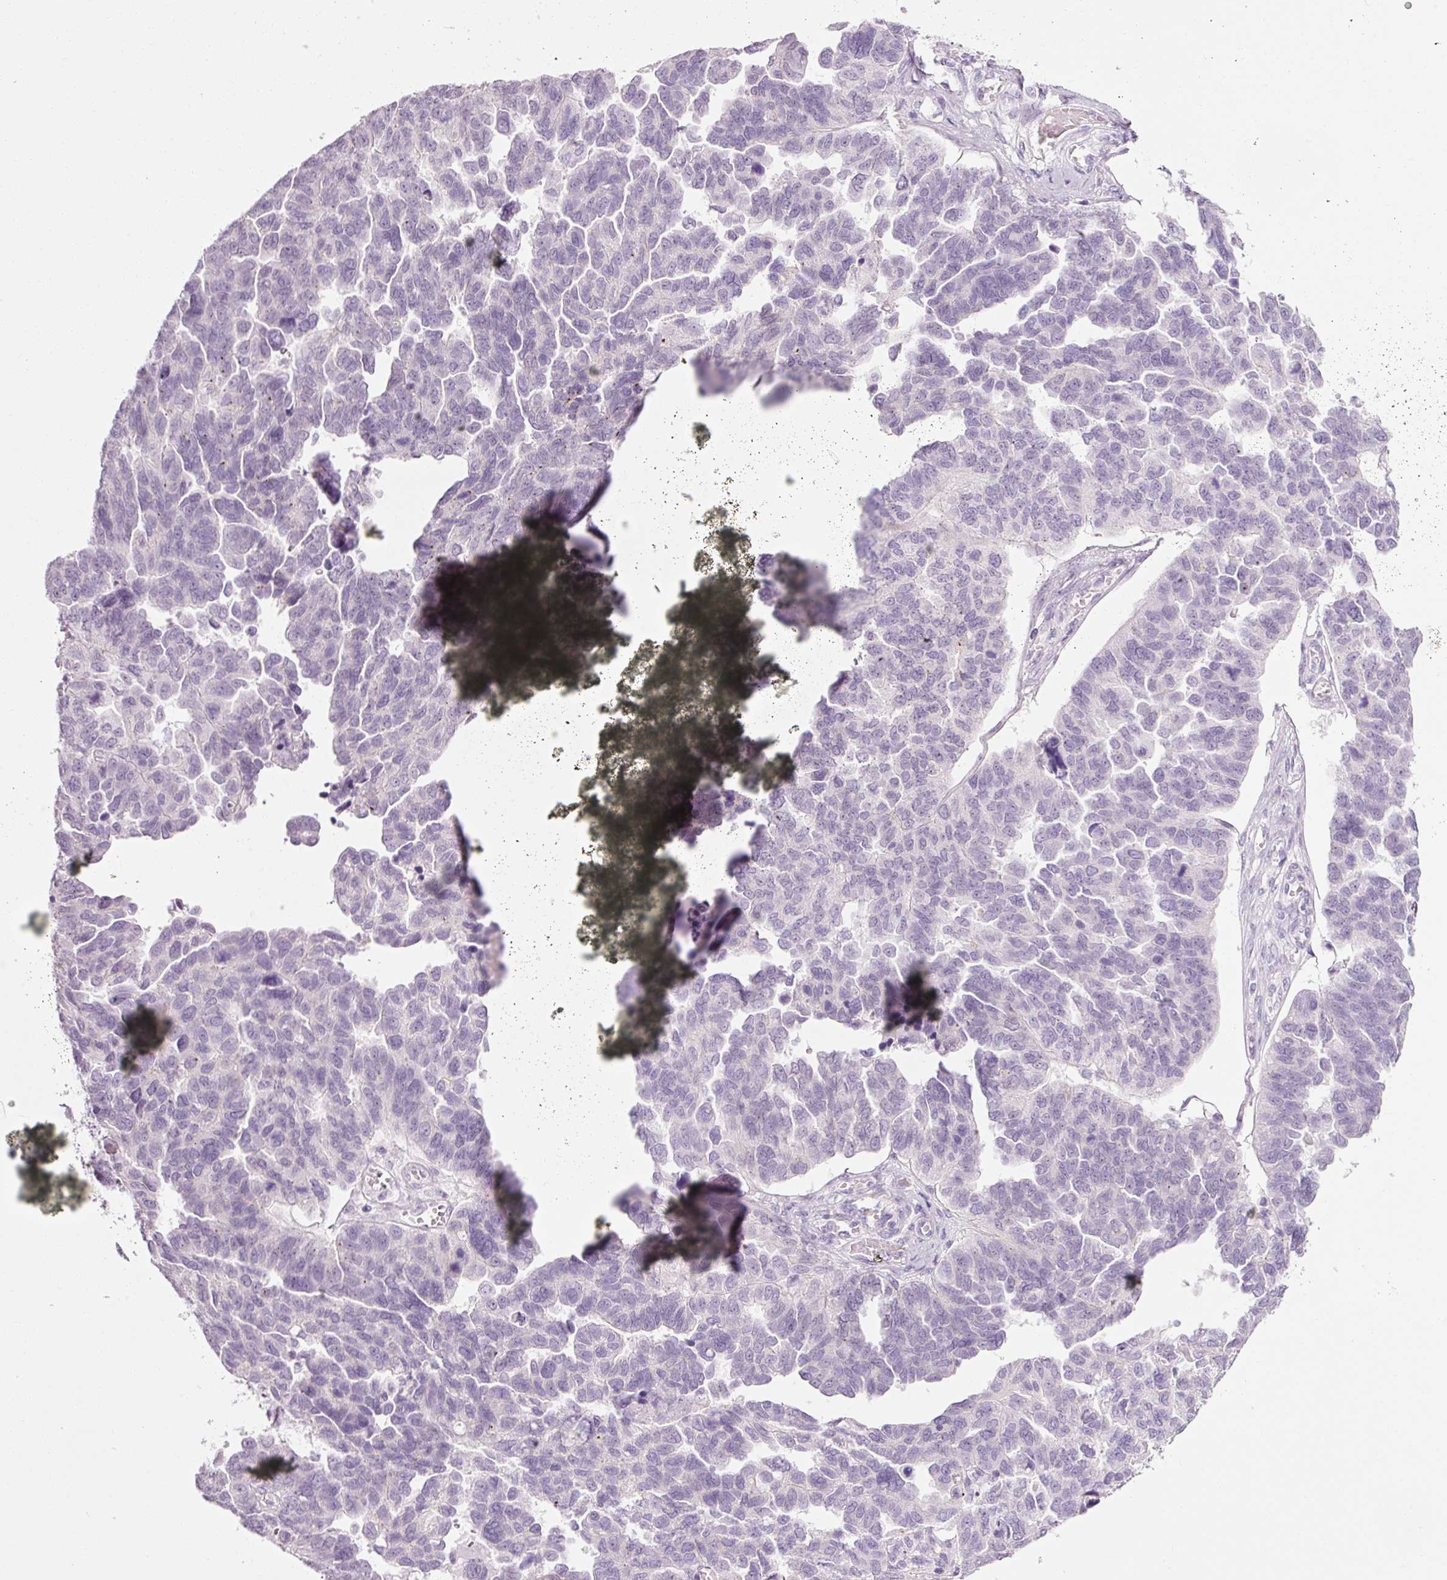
{"staining": {"intensity": "negative", "quantity": "none", "location": "none"}, "tissue": "ovarian cancer", "cell_type": "Tumor cells", "image_type": "cancer", "snomed": [{"axis": "morphology", "description": "Cystadenocarcinoma, serous, NOS"}, {"axis": "topography", "description": "Ovary"}], "caption": "High magnification brightfield microscopy of serous cystadenocarcinoma (ovarian) stained with DAB (3,3'-diaminobenzidine) (brown) and counterstained with hematoxylin (blue): tumor cells show no significant positivity.", "gene": "ANKRD20A1", "patient": {"sex": "female", "age": 64}}